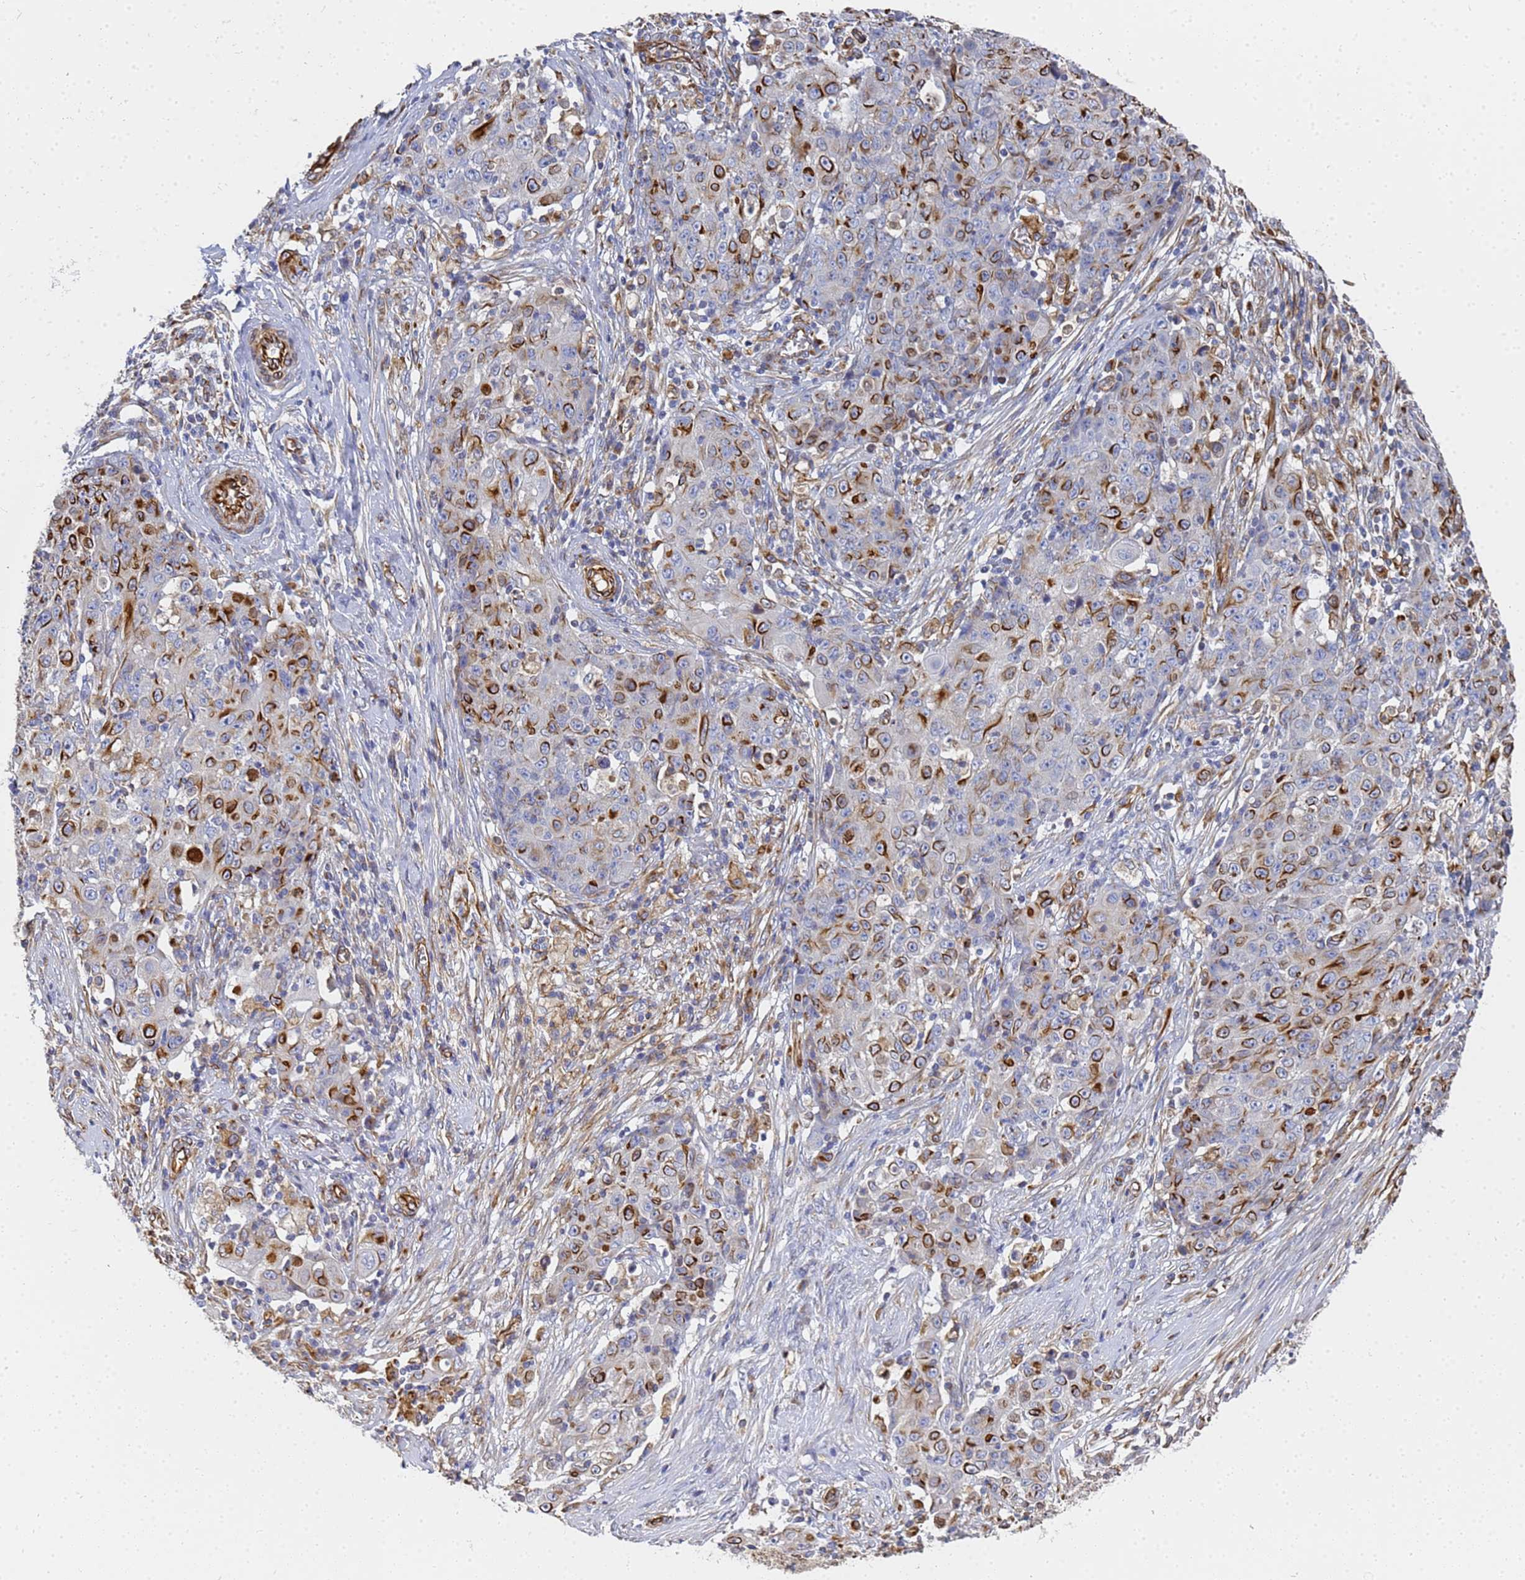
{"staining": {"intensity": "strong", "quantity": "25%-75%", "location": "cytoplasmic/membranous"}, "tissue": "ovarian cancer", "cell_type": "Tumor cells", "image_type": "cancer", "snomed": [{"axis": "morphology", "description": "Carcinoma, endometroid"}, {"axis": "topography", "description": "Ovary"}], "caption": "Ovarian cancer (endometroid carcinoma) stained with a protein marker displays strong staining in tumor cells.", "gene": "SYT13", "patient": {"sex": "female", "age": 42}}